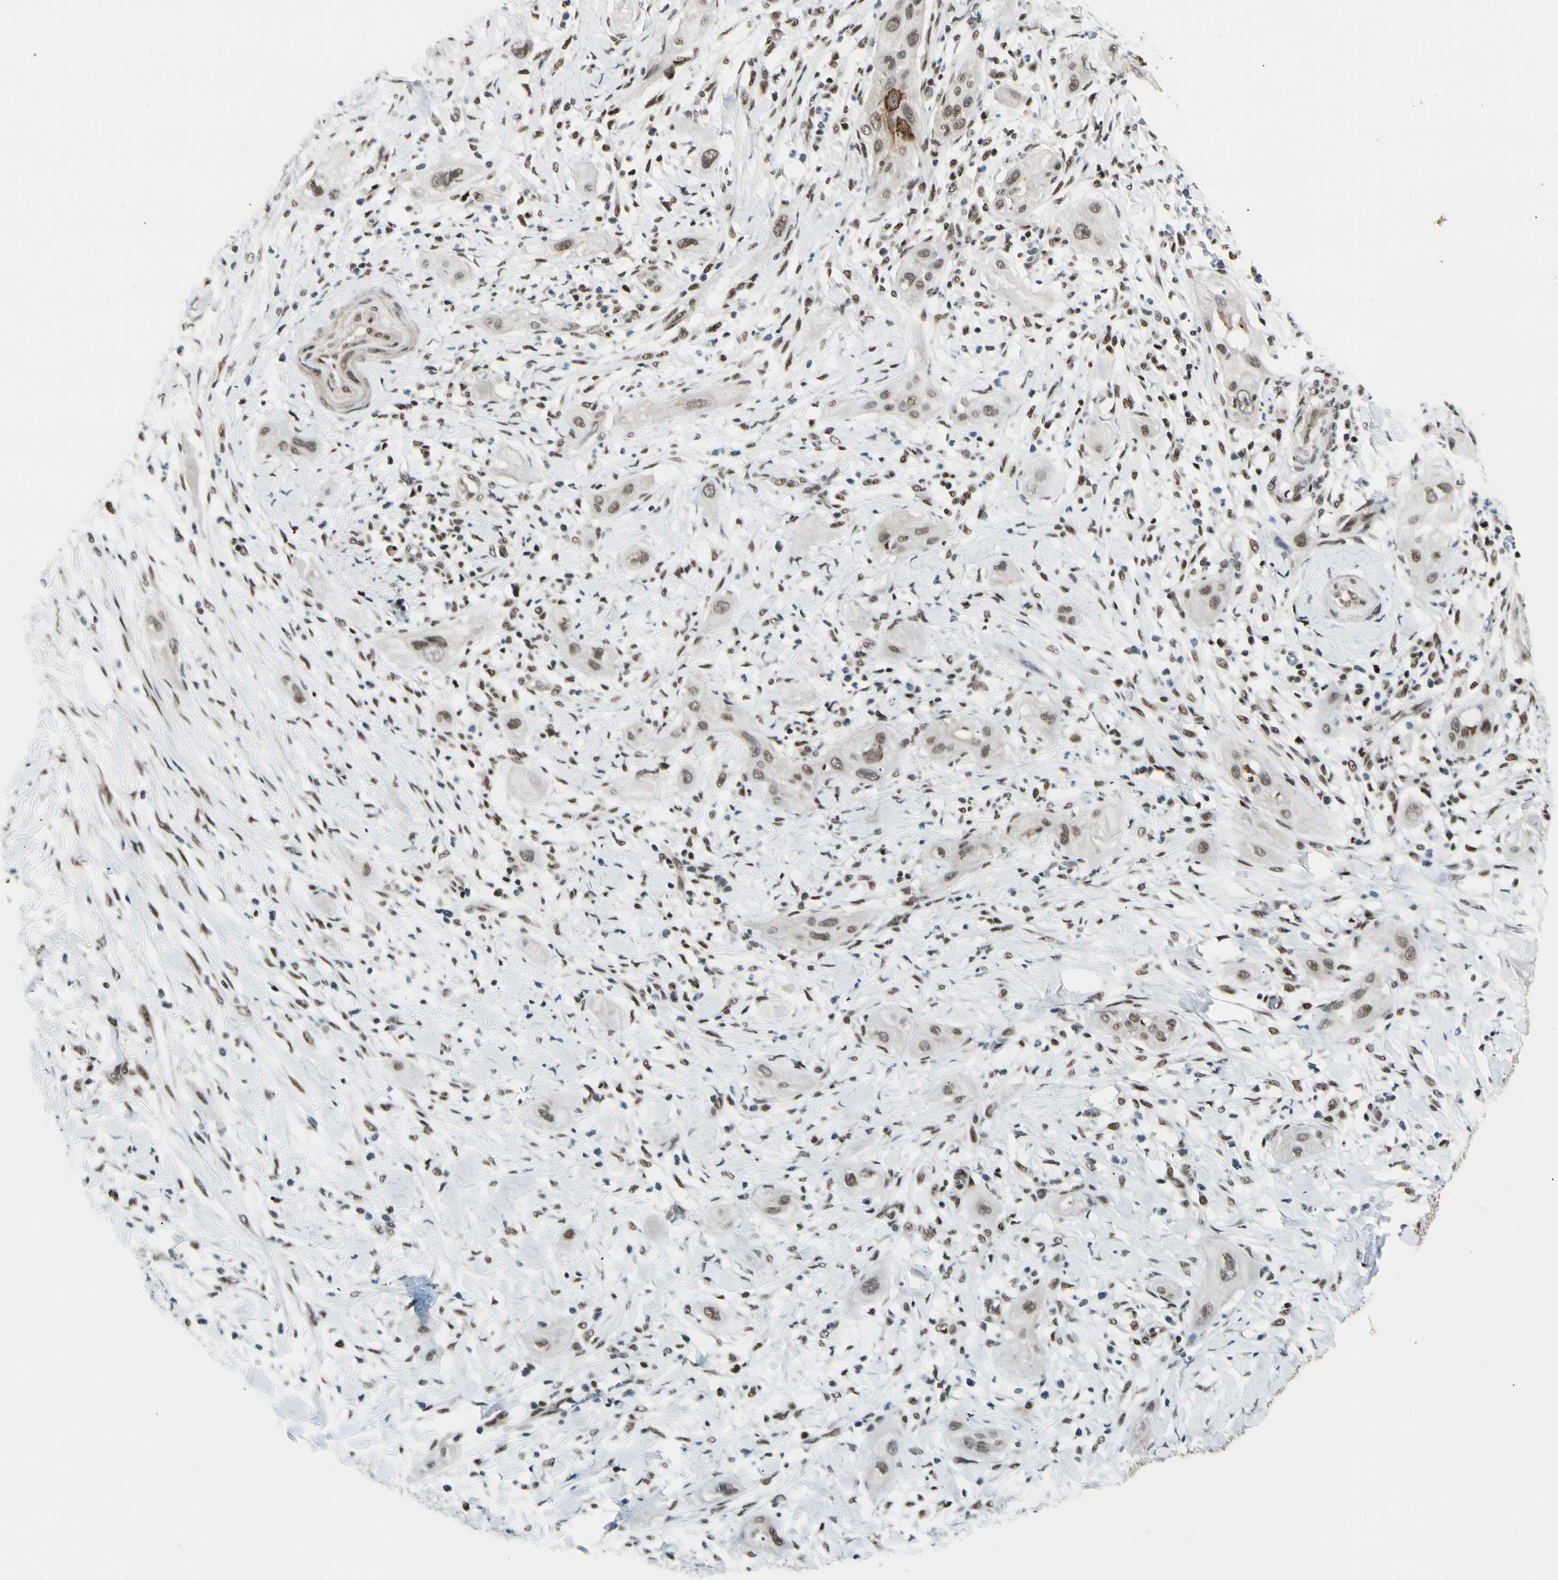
{"staining": {"intensity": "moderate", "quantity": ">75%", "location": "nuclear"}, "tissue": "lung cancer", "cell_type": "Tumor cells", "image_type": "cancer", "snomed": [{"axis": "morphology", "description": "Squamous cell carcinoma, NOS"}, {"axis": "topography", "description": "Lung"}], "caption": "Immunohistochemistry (IHC) histopathology image of neoplastic tissue: human lung cancer (squamous cell carcinoma) stained using immunohistochemistry exhibits medium levels of moderate protein expression localized specifically in the nuclear of tumor cells, appearing as a nuclear brown color.", "gene": "CHAMP1", "patient": {"sex": "female", "age": 47}}